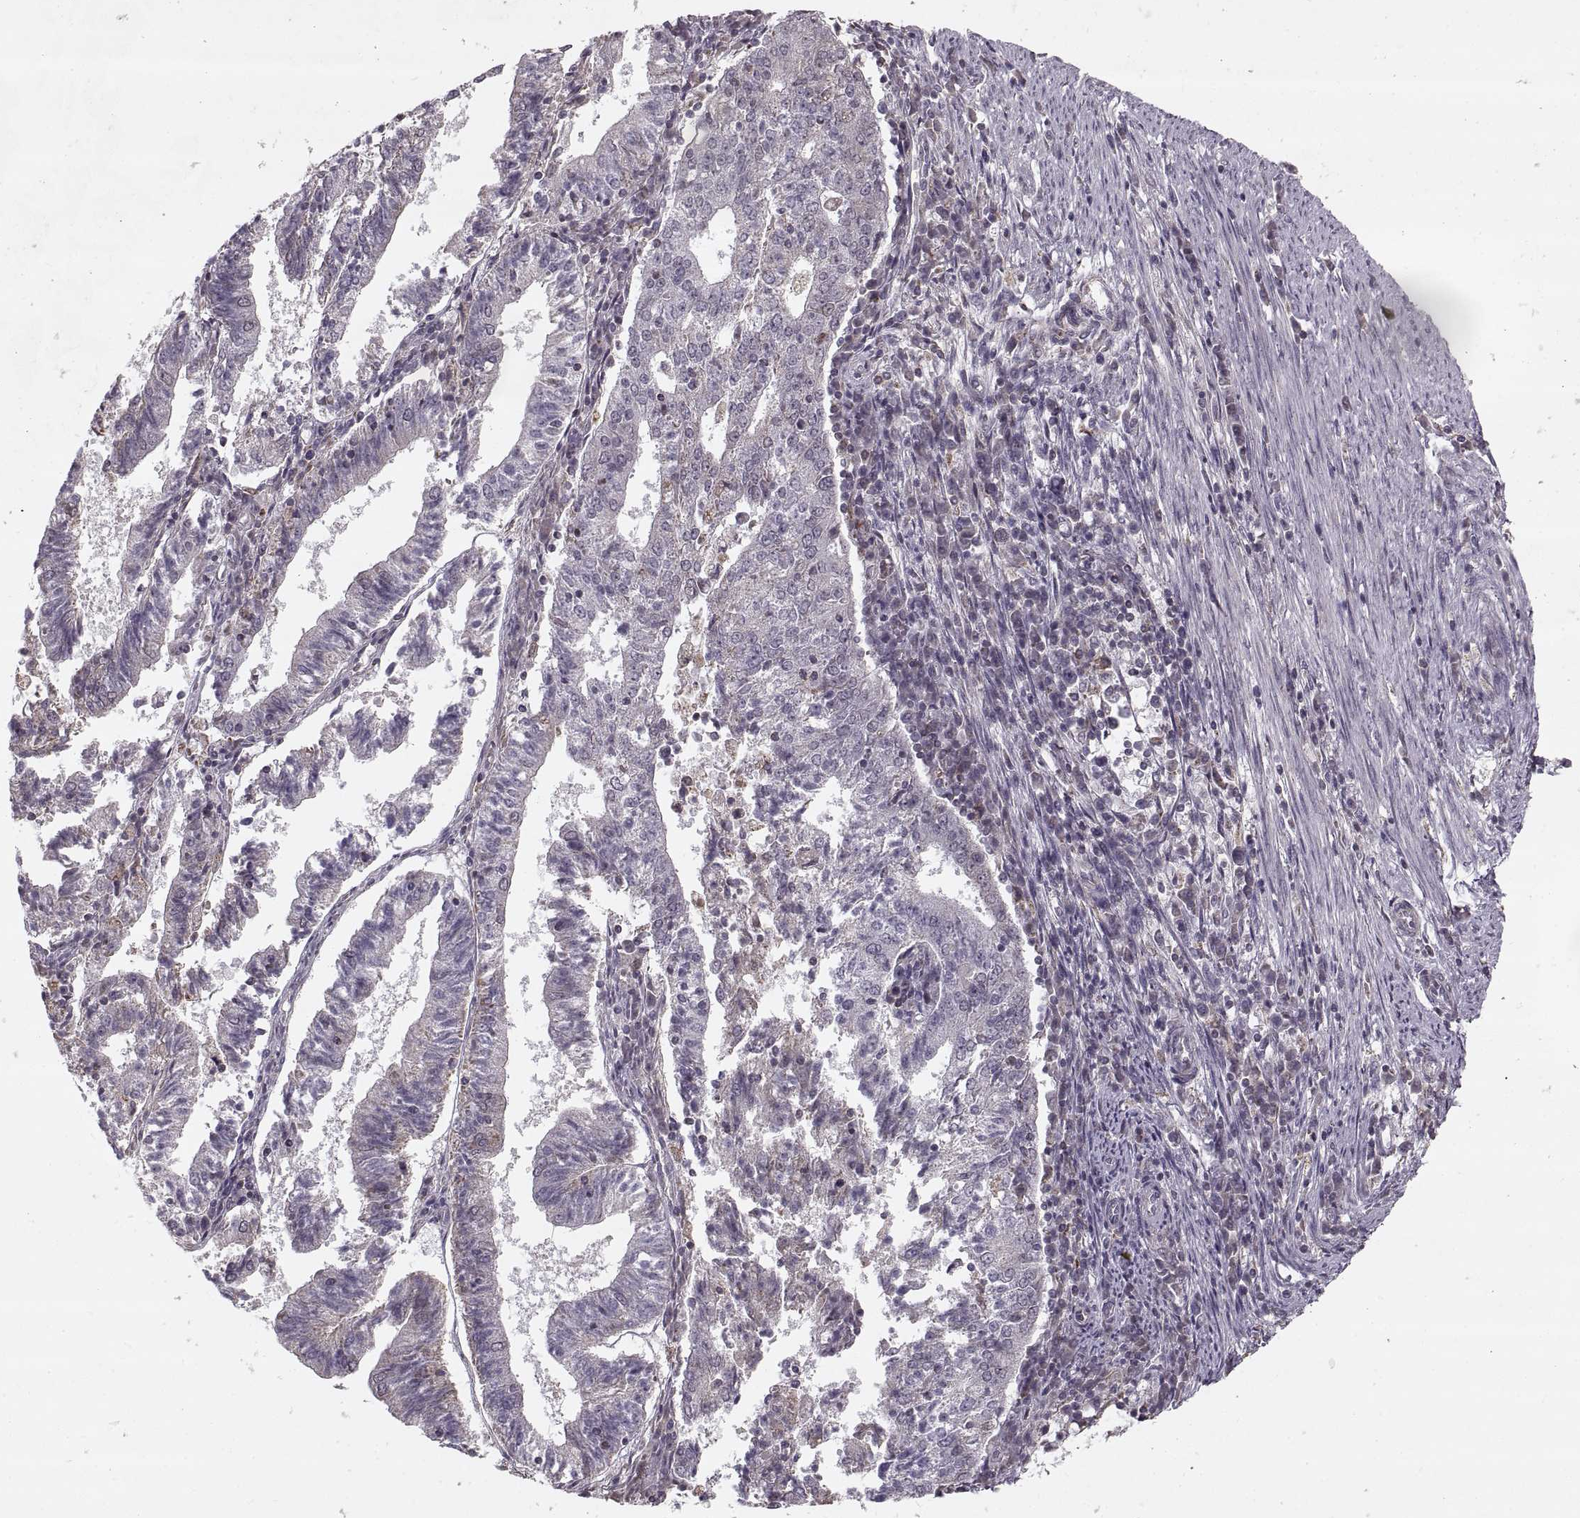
{"staining": {"intensity": "negative", "quantity": "none", "location": "none"}, "tissue": "endometrial cancer", "cell_type": "Tumor cells", "image_type": "cancer", "snomed": [{"axis": "morphology", "description": "Adenocarcinoma, NOS"}, {"axis": "topography", "description": "Endometrium"}], "caption": "This is a micrograph of immunohistochemistry (IHC) staining of endometrial cancer, which shows no staining in tumor cells. (DAB immunohistochemistry visualized using brightfield microscopy, high magnification).", "gene": "ASIC3", "patient": {"sex": "female", "age": 82}}